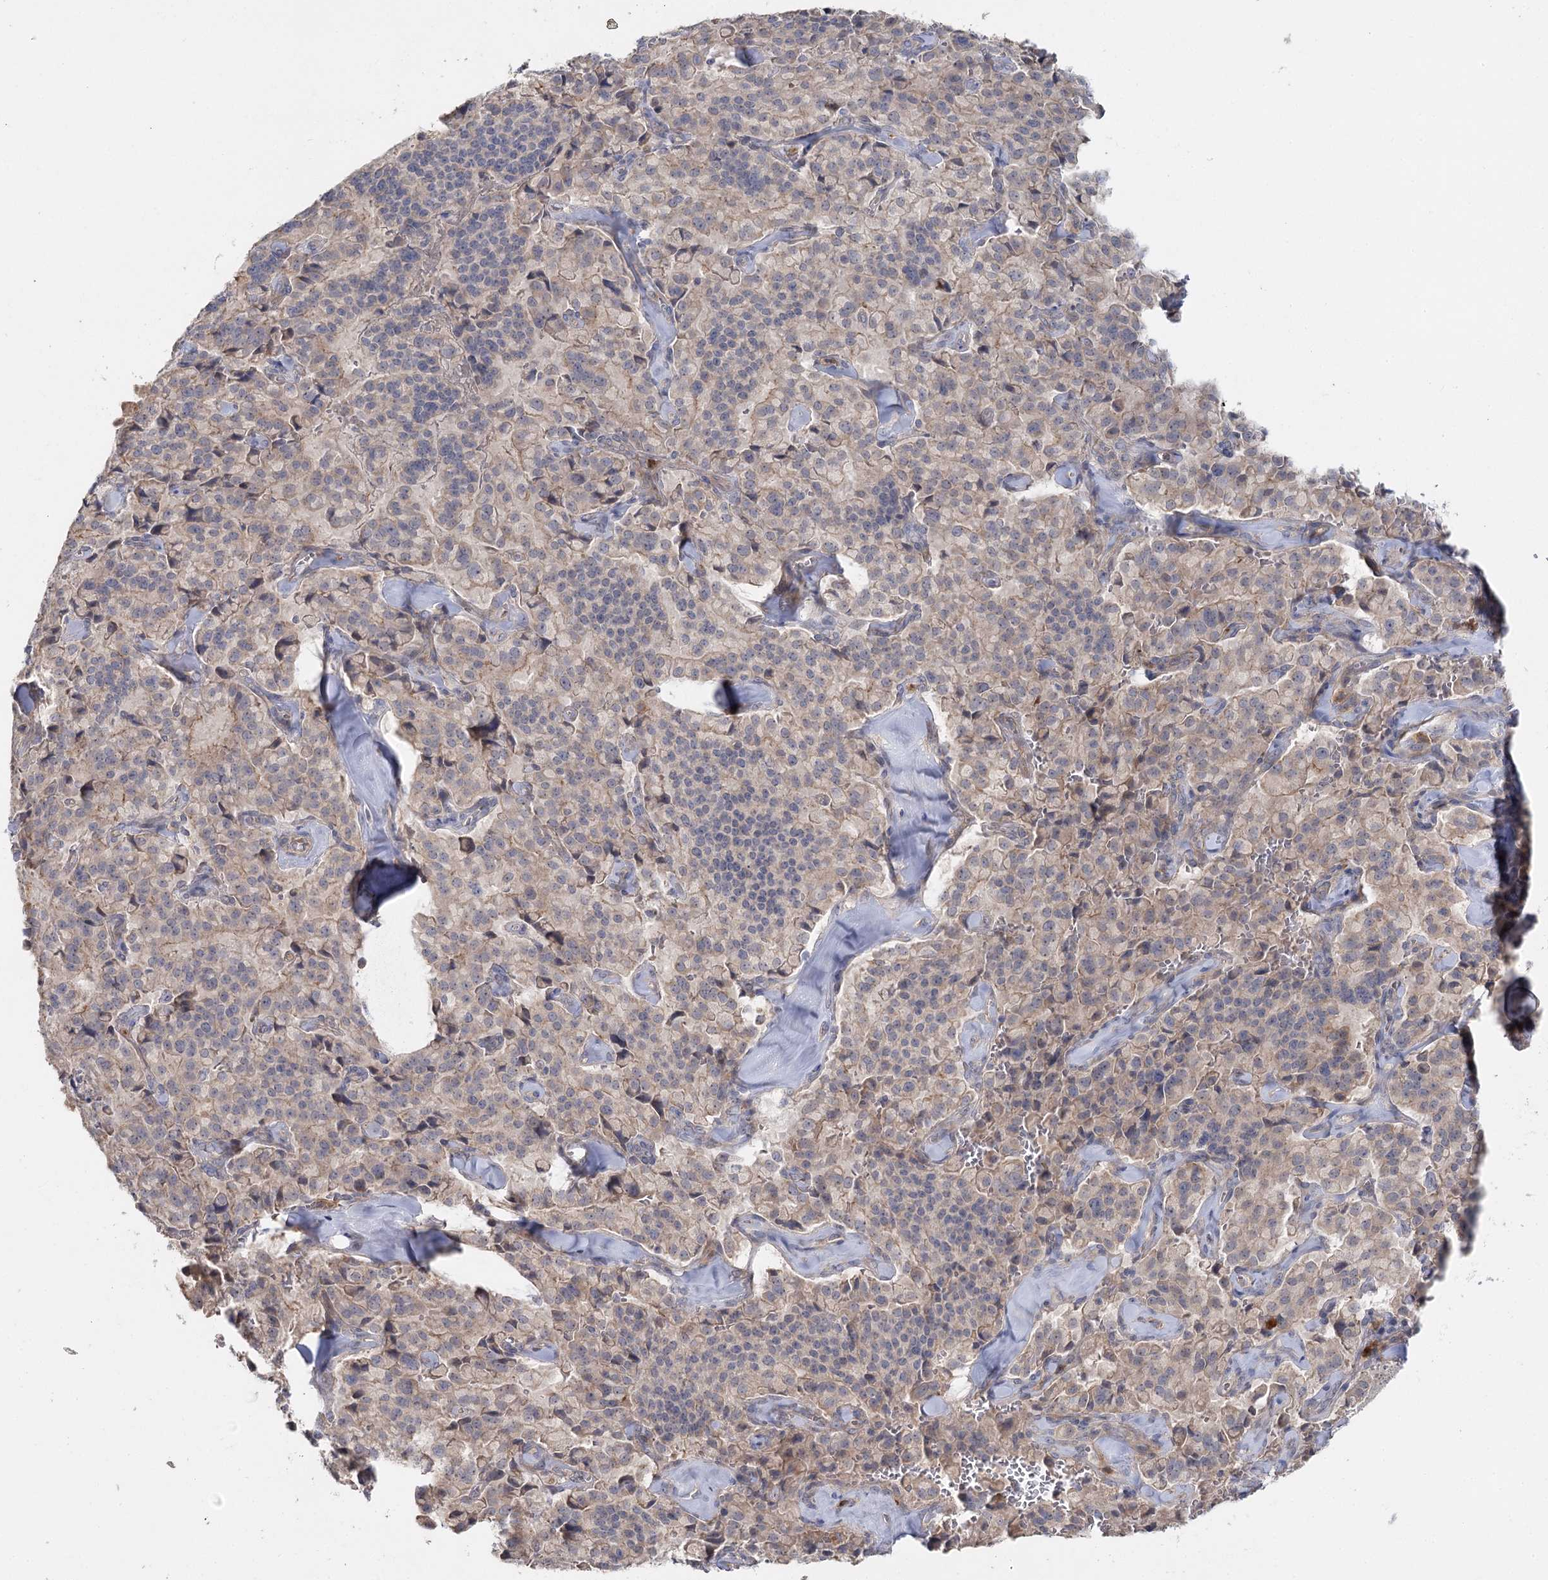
{"staining": {"intensity": "weak", "quantity": "<25%", "location": "cytoplasmic/membranous"}, "tissue": "pancreatic cancer", "cell_type": "Tumor cells", "image_type": "cancer", "snomed": [{"axis": "morphology", "description": "Adenocarcinoma, NOS"}, {"axis": "topography", "description": "Pancreas"}], "caption": "Human pancreatic adenocarcinoma stained for a protein using immunohistochemistry (IHC) reveals no staining in tumor cells.", "gene": "ANGPTL5", "patient": {"sex": "male", "age": 65}}